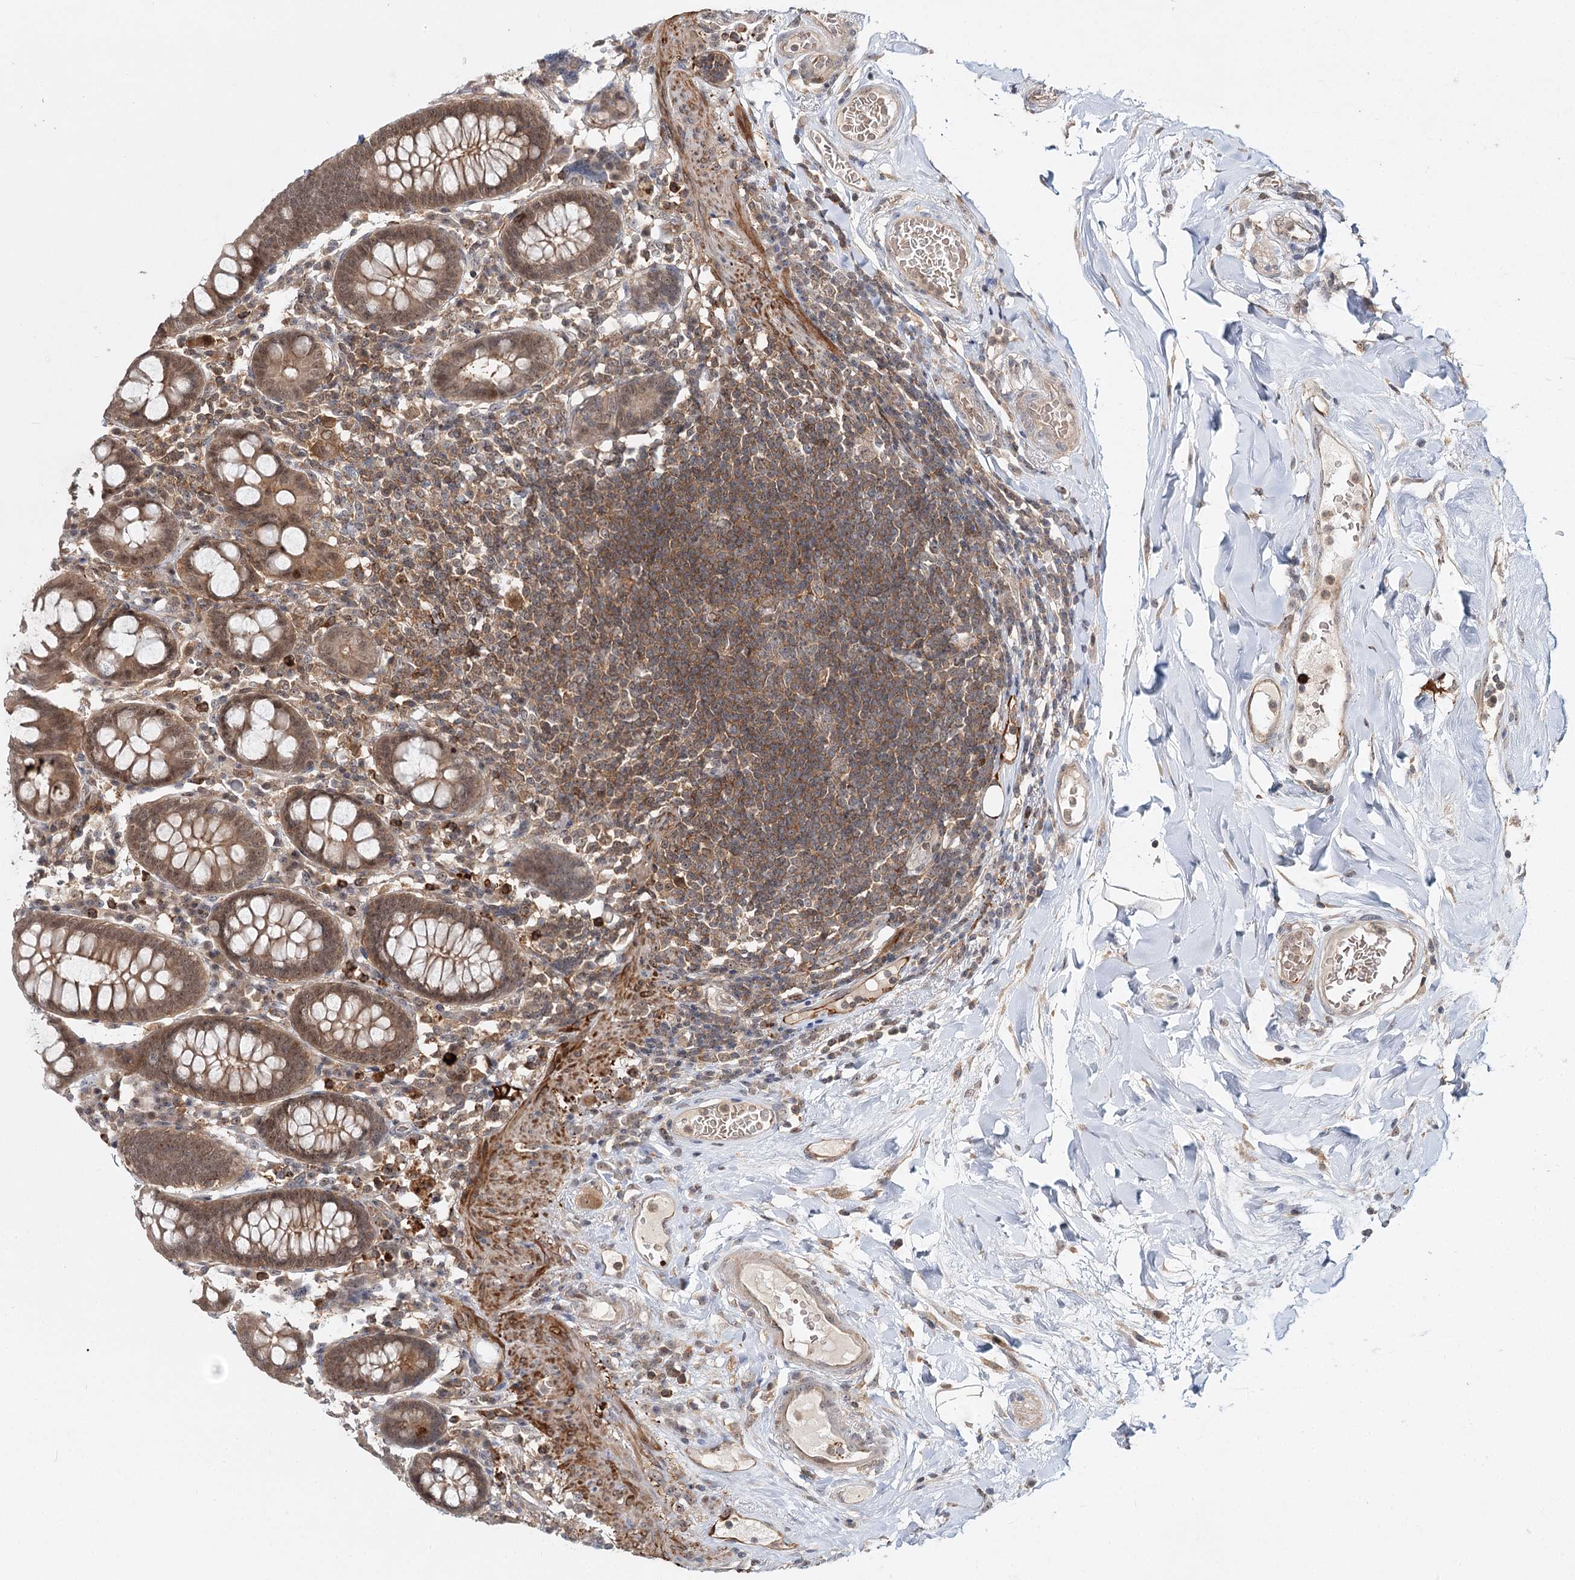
{"staining": {"intensity": "weak", "quantity": "<25%", "location": "cytoplasmic/membranous"}, "tissue": "colon", "cell_type": "Endothelial cells", "image_type": "normal", "snomed": [{"axis": "morphology", "description": "Normal tissue, NOS"}, {"axis": "topography", "description": "Colon"}], "caption": "Immunohistochemical staining of benign colon exhibits no significant staining in endothelial cells. (Stains: DAB (3,3'-diaminobenzidine) immunohistochemistry with hematoxylin counter stain, Microscopy: brightfield microscopy at high magnification).", "gene": "WDR44", "patient": {"sex": "female", "age": 79}}